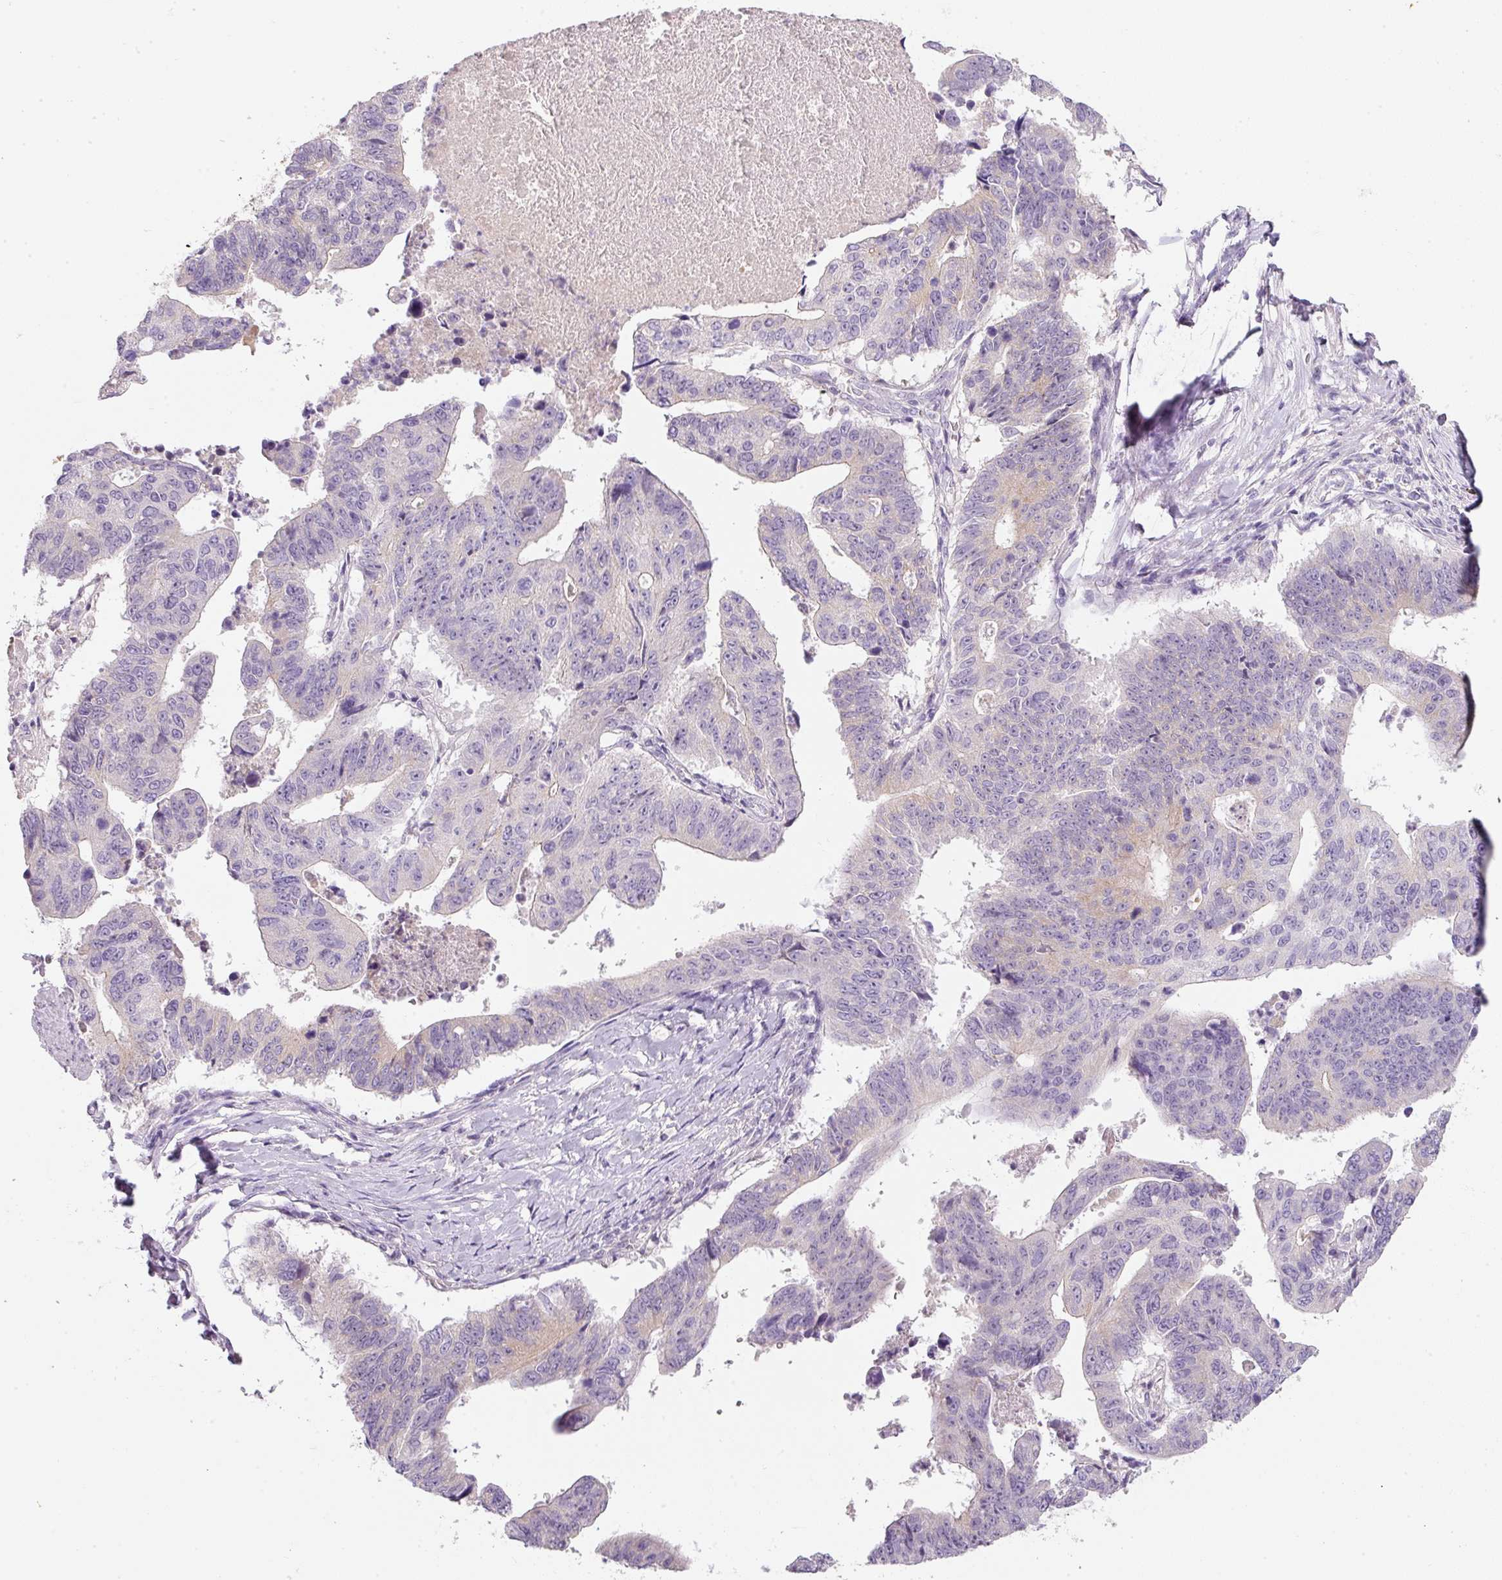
{"staining": {"intensity": "negative", "quantity": "none", "location": "none"}, "tissue": "stomach cancer", "cell_type": "Tumor cells", "image_type": "cancer", "snomed": [{"axis": "morphology", "description": "Adenocarcinoma, NOS"}, {"axis": "topography", "description": "Stomach"}], "caption": "Stomach cancer (adenocarcinoma) was stained to show a protein in brown. There is no significant positivity in tumor cells. Brightfield microscopy of immunohistochemistry (IHC) stained with DAB (3,3'-diaminobenzidine) (brown) and hematoxylin (blue), captured at high magnification.", "gene": "TMEM37", "patient": {"sex": "male", "age": 59}}